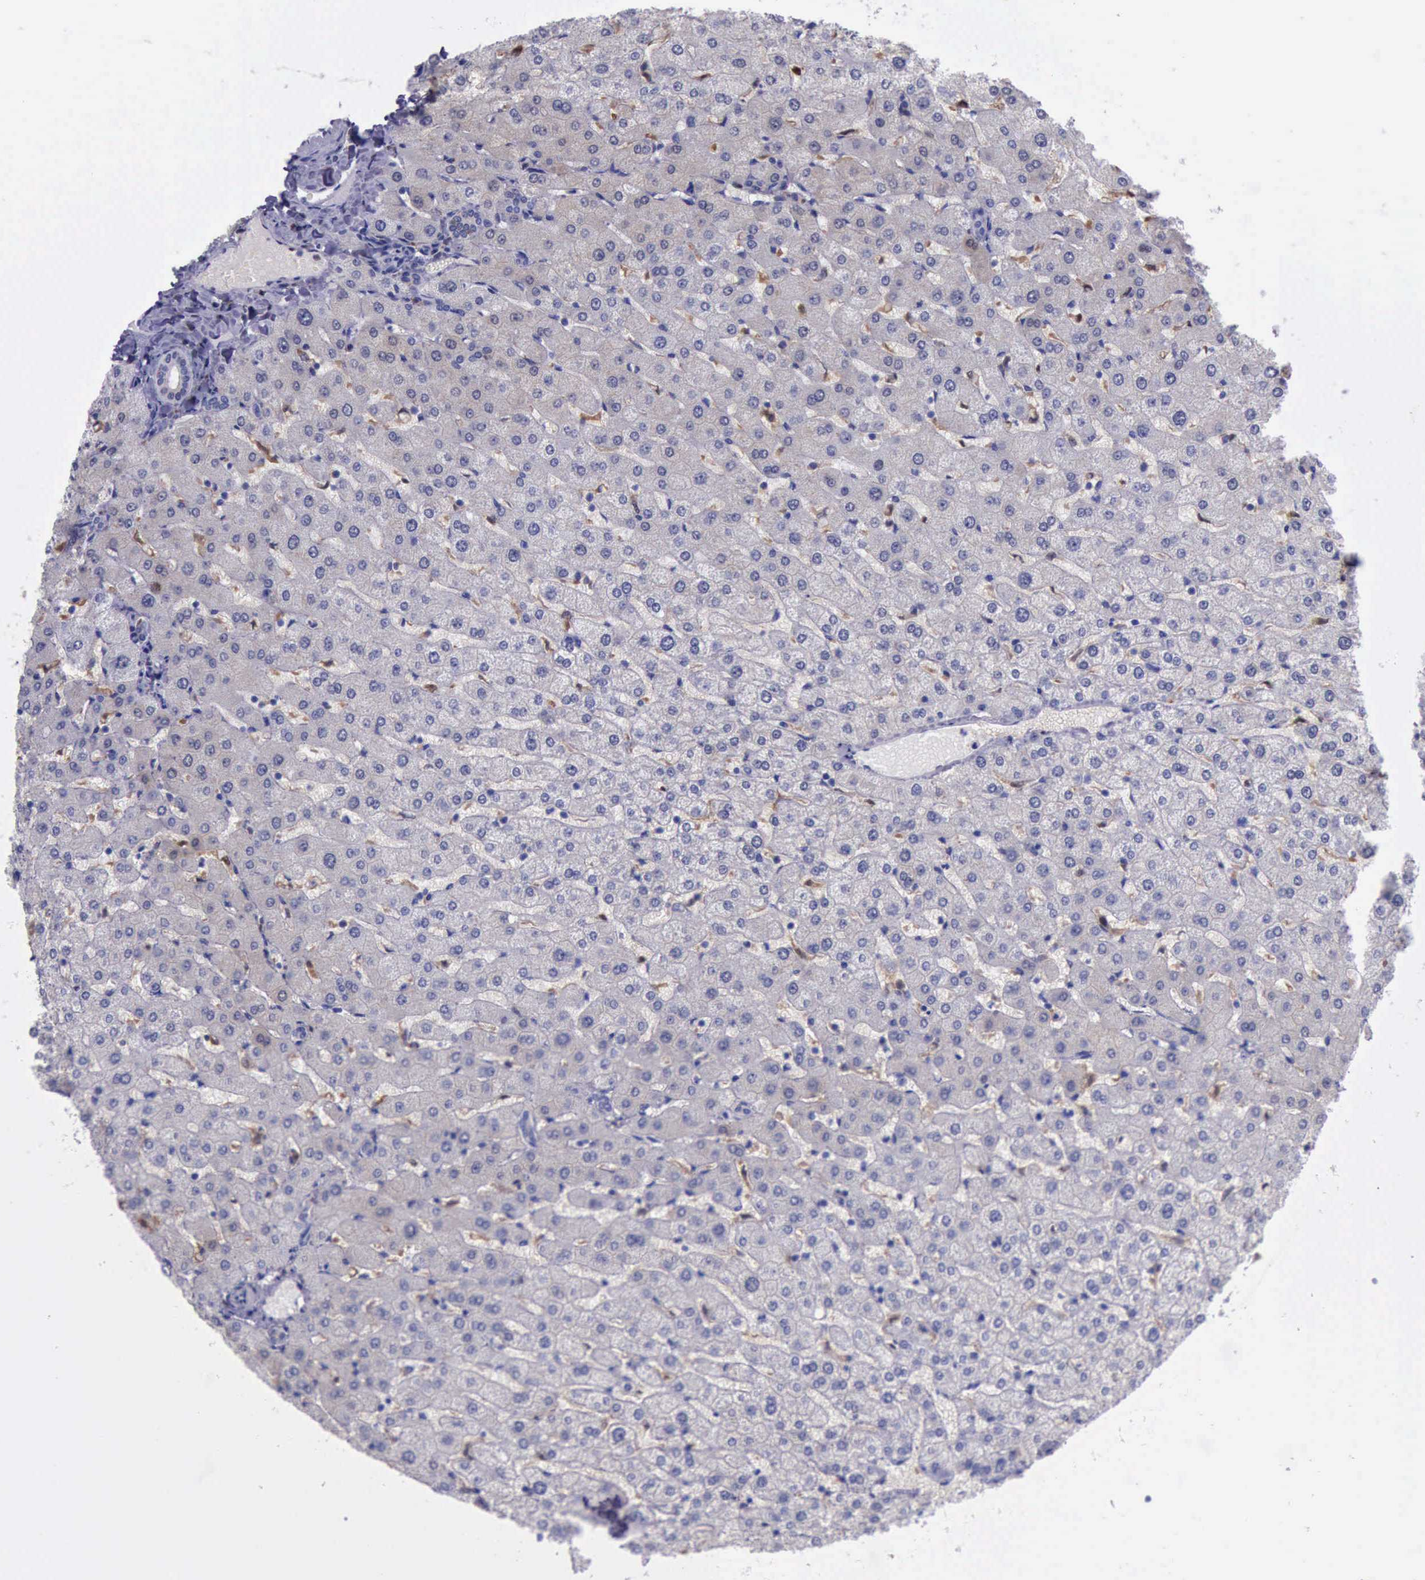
{"staining": {"intensity": "negative", "quantity": "none", "location": "none"}, "tissue": "liver", "cell_type": "Cholangiocytes", "image_type": "normal", "snomed": [{"axis": "morphology", "description": "Normal tissue, NOS"}, {"axis": "morphology", "description": "Fibrosis, NOS"}, {"axis": "topography", "description": "Liver"}], "caption": "Immunohistochemistry micrograph of normal human liver stained for a protein (brown), which demonstrates no expression in cholangiocytes.", "gene": "TYMP", "patient": {"sex": "female", "age": 29}}